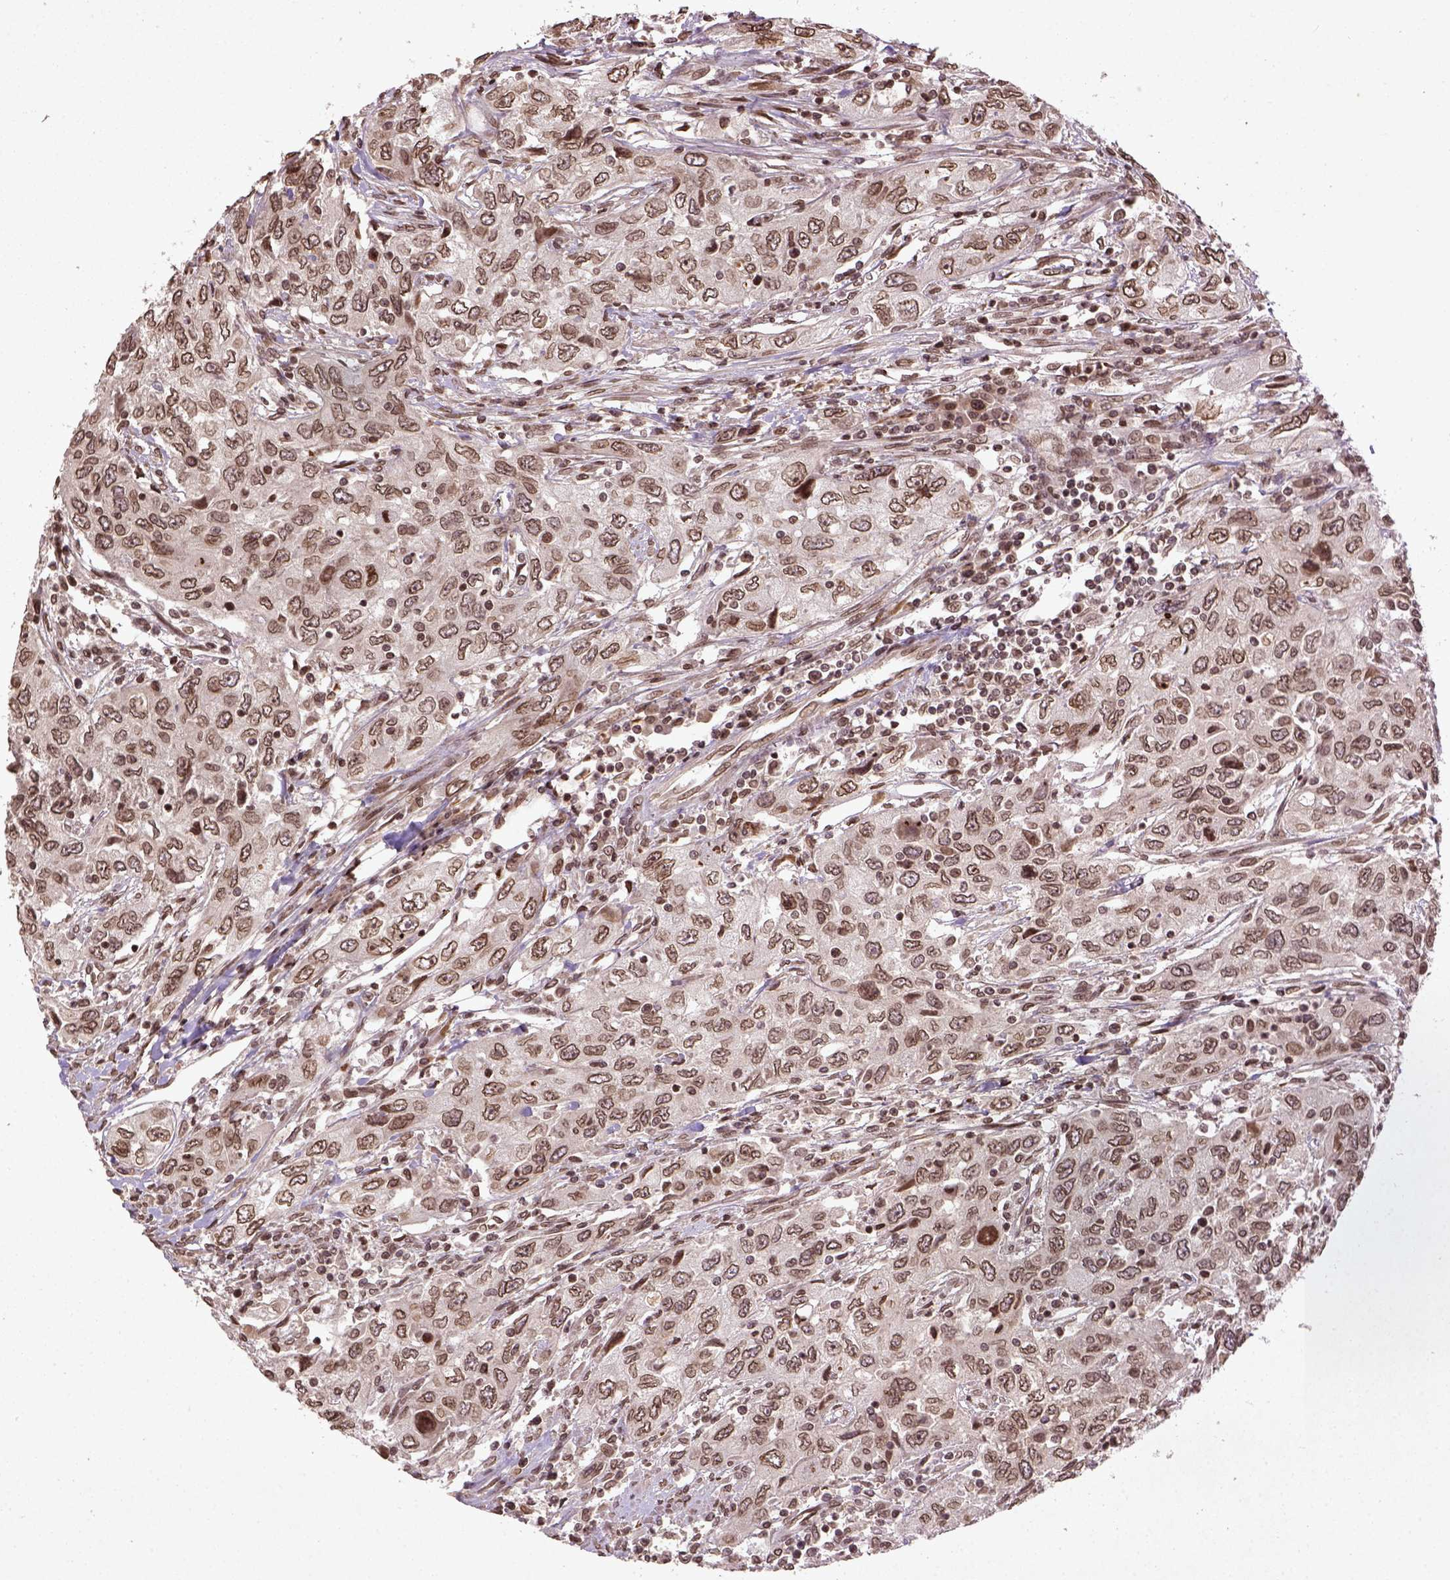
{"staining": {"intensity": "moderate", "quantity": ">75%", "location": "nuclear"}, "tissue": "urothelial cancer", "cell_type": "Tumor cells", "image_type": "cancer", "snomed": [{"axis": "morphology", "description": "Urothelial carcinoma, High grade"}, {"axis": "topography", "description": "Urinary bladder"}], "caption": "Protein expression analysis of high-grade urothelial carcinoma exhibits moderate nuclear positivity in about >75% of tumor cells.", "gene": "BANF1", "patient": {"sex": "male", "age": 76}}